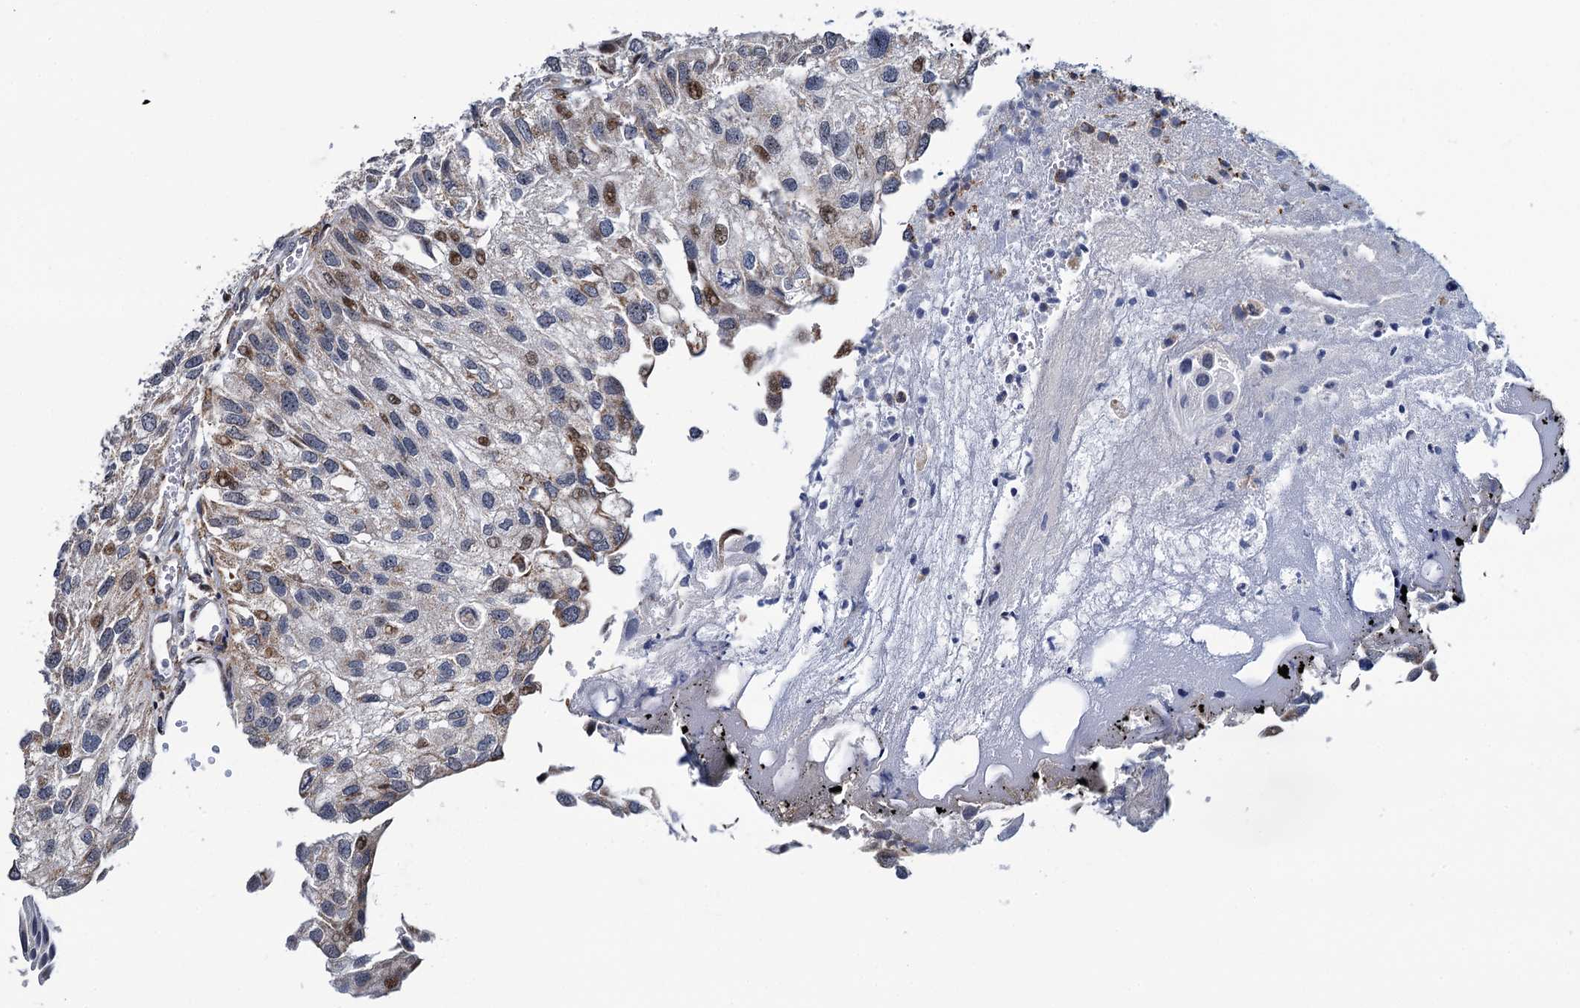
{"staining": {"intensity": "moderate", "quantity": "<25%", "location": "nuclear"}, "tissue": "urothelial cancer", "cell_type": "Tumor cells", "image_type": "cancer", "snomed": [{"axis": "morphology", "description": "Urothelial carcinoma, Low grade"}, {"axis": "topography", "description": "Urinary bladder"}], "caption": "Immunohistochemical staining of human low-grade urothelial carcinoma reveals low levels of moderate nuclear protein staining in approximately <25% of tumor cells.", "gene": "CCDC102A", "patient": {"sex": "female", "age": 89}}